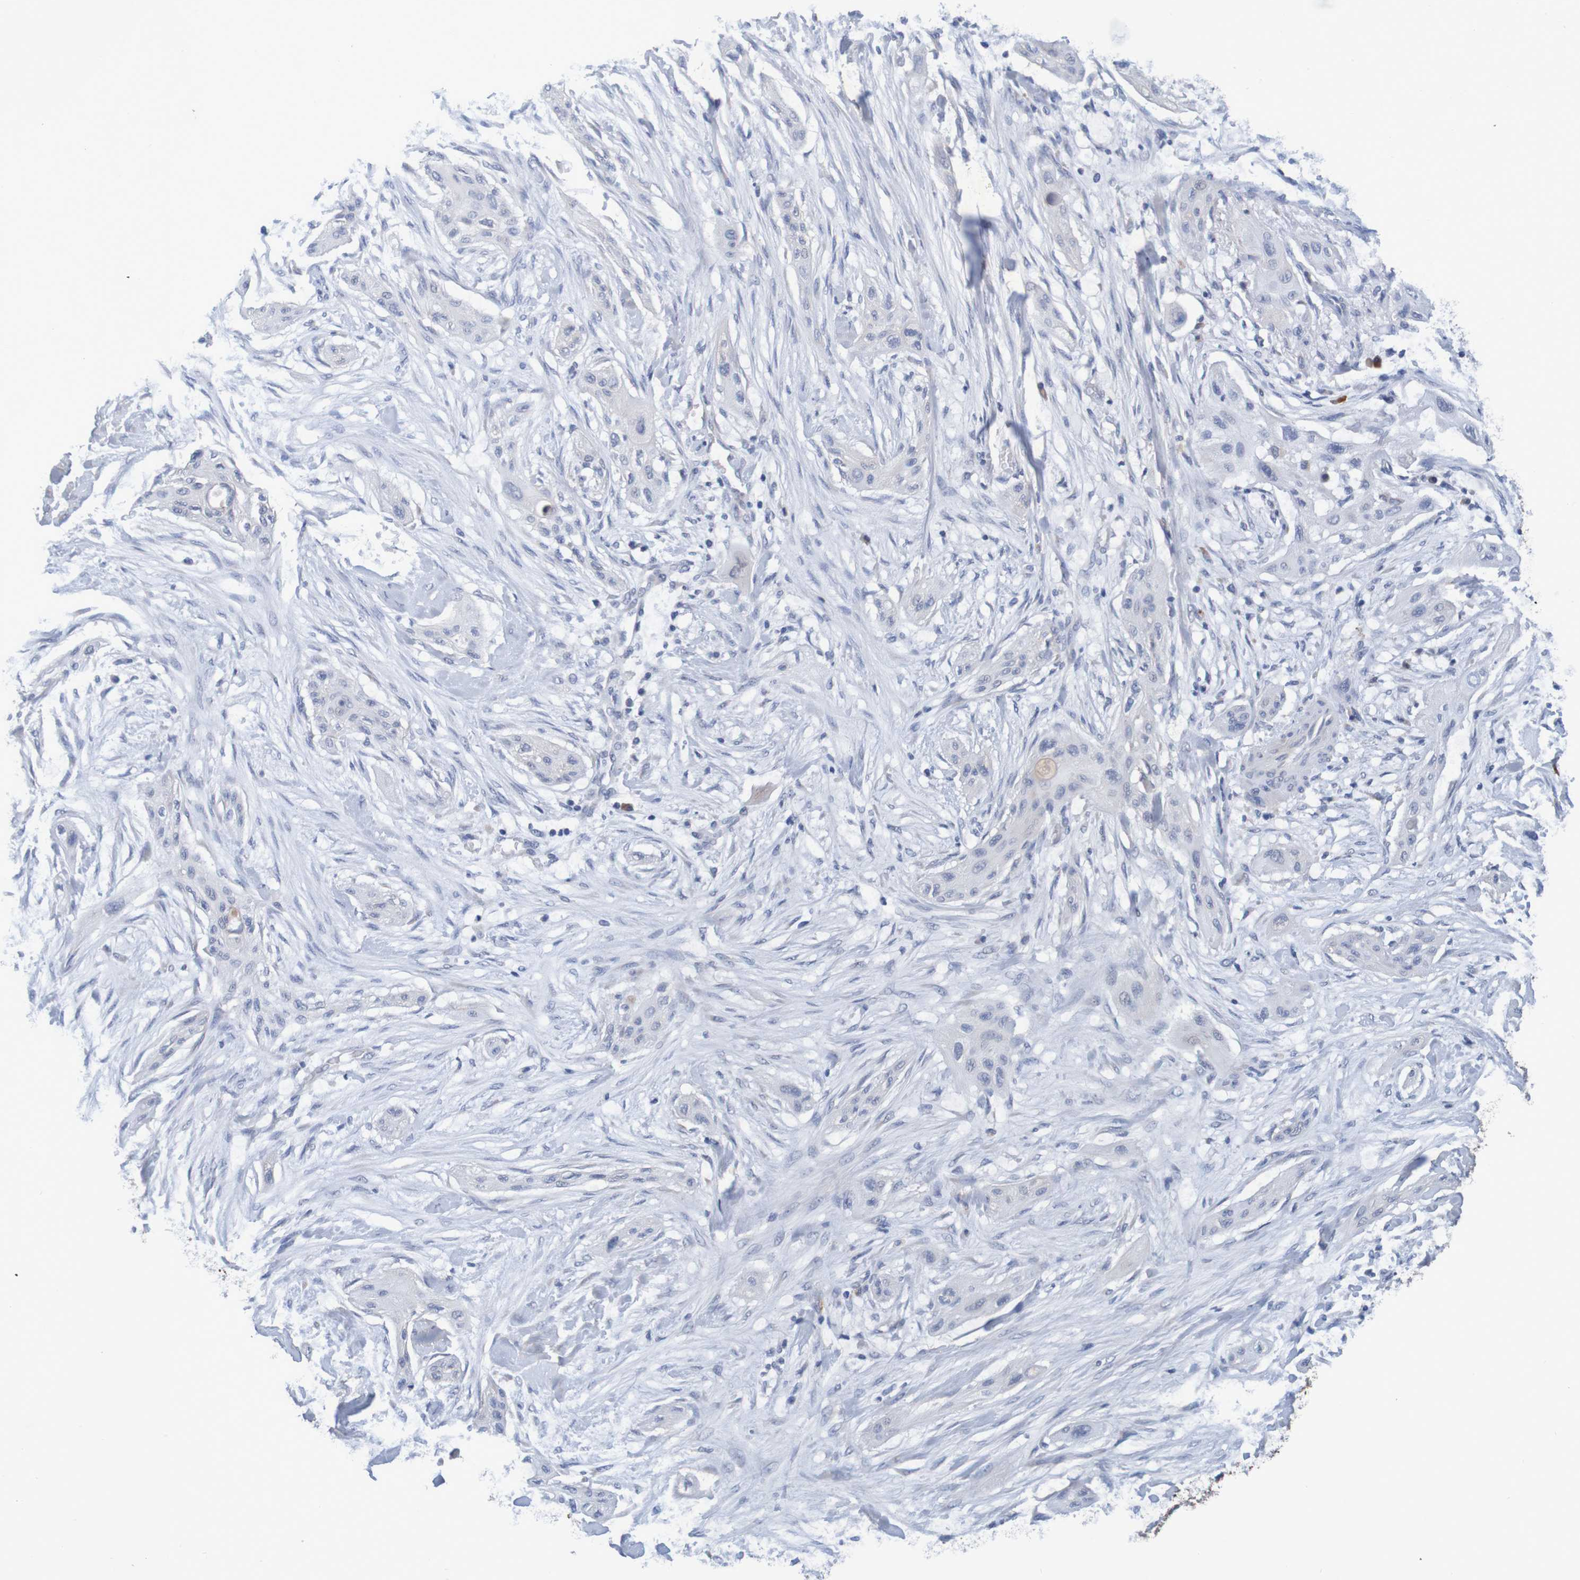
{"staining": {"intensity": "negative", "quantity": "none", "location": "none"}, "tissue": "lung cancer", "cell_type": "Tumor cells", "image_type": "cancer", "snomed": [{"axis": "morphology", "description": "Squamous cell carcinoma, NOS"}, {"axis": "topography", "description": "Lung"}], "caption": "High magnification brightfield microscopy of lung squamous cell carcinoma stained with DAB (3,3'-diaminobenzidine) (brown) and counterstained with hematoxylin (blue): tumor cells show no significant staining.", "gene": "LTA", "patient": {"sex": "female", "age": 47}}